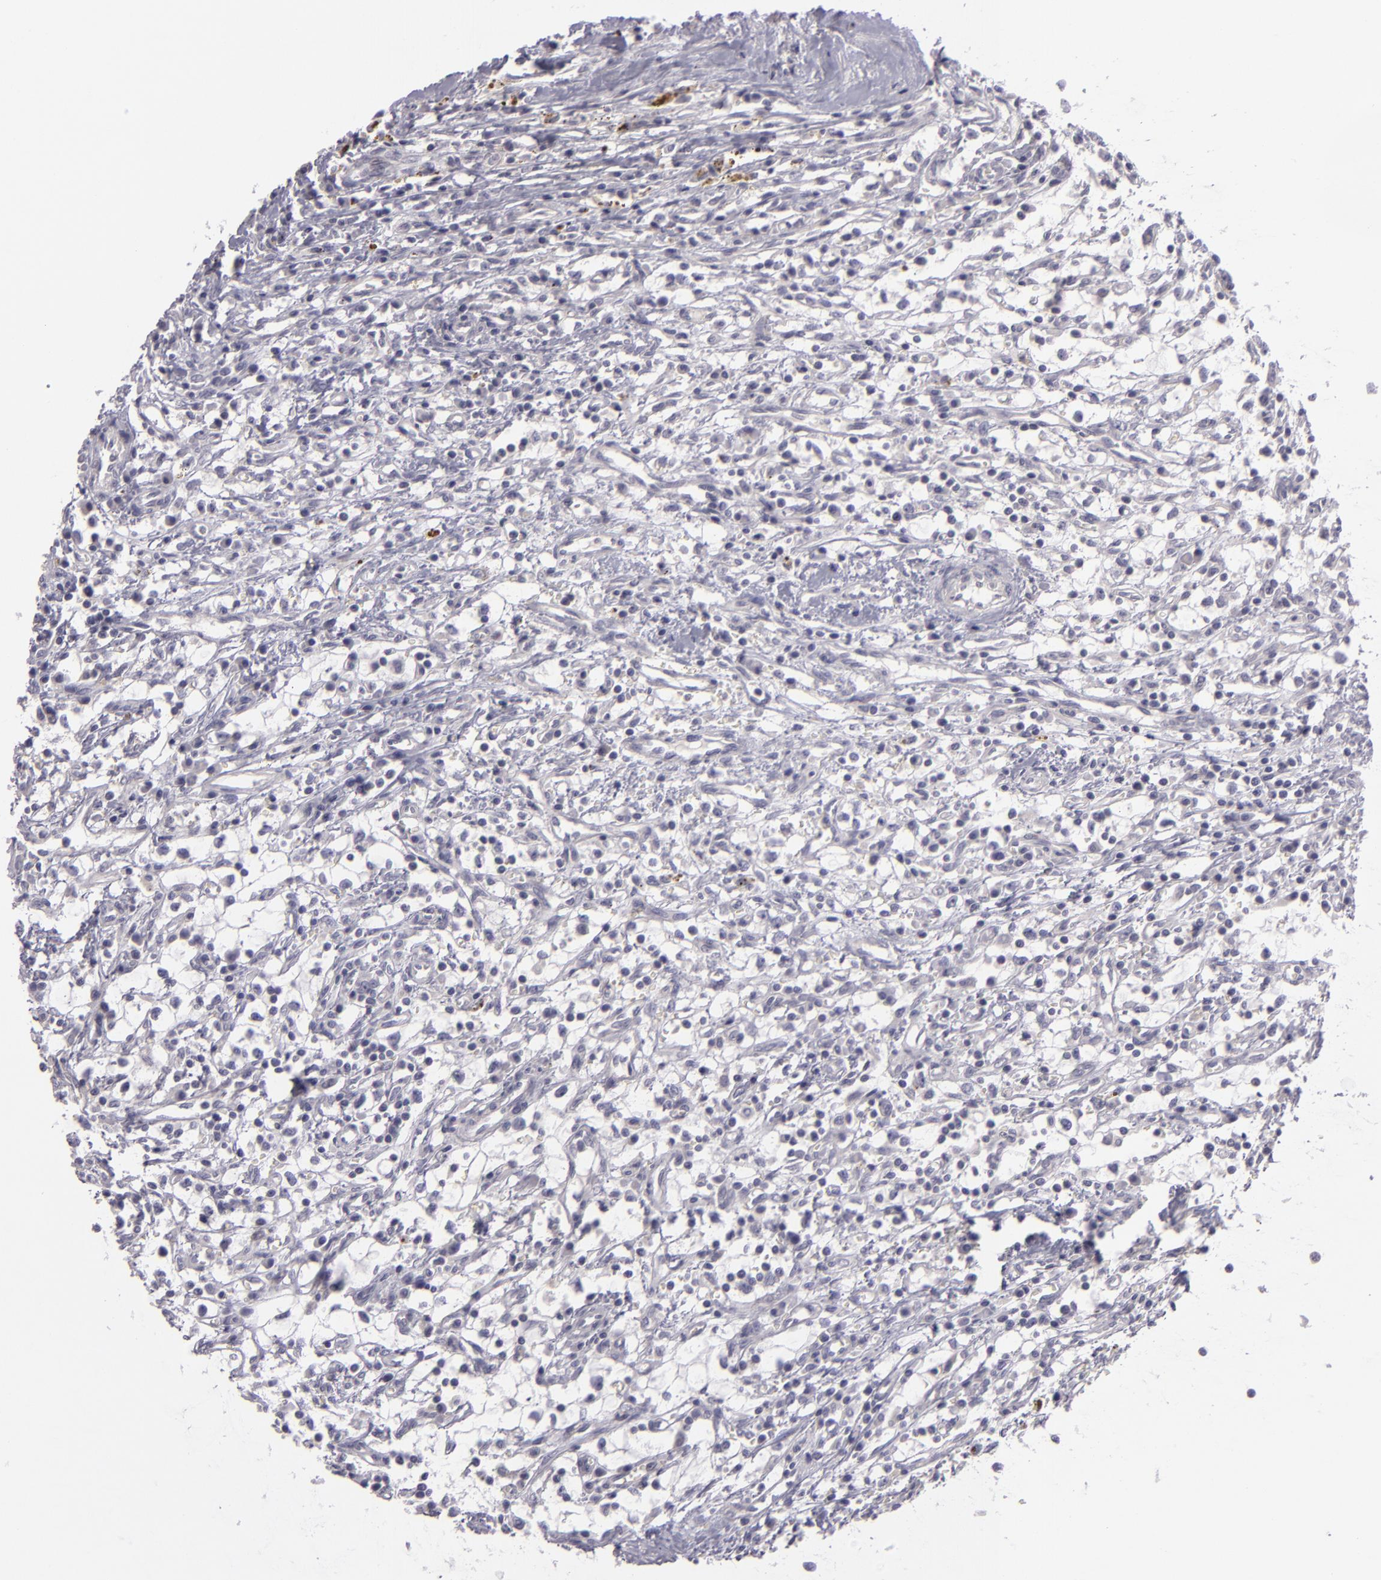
{"staining": {"intensity": "negative", "quantity": "none", "location": "none"}, "tissue": "renal cancer", "cell_type": "Tumor cells", "image_type": "cancer", "snomed": [{"axis": "morphology", "description": "Adenocarcinoma, NOS"}, {"axis": "topography", "description": "Kidney"}], "caption": "DAB (3,3'-diaminobenzidine) immunohistochemical staining of human renal cancer (adenocarcinoma) displays no significant expression in tumor cells.", "gene": "EGFL6", "patient": {"sex": "male", "age": 82}}